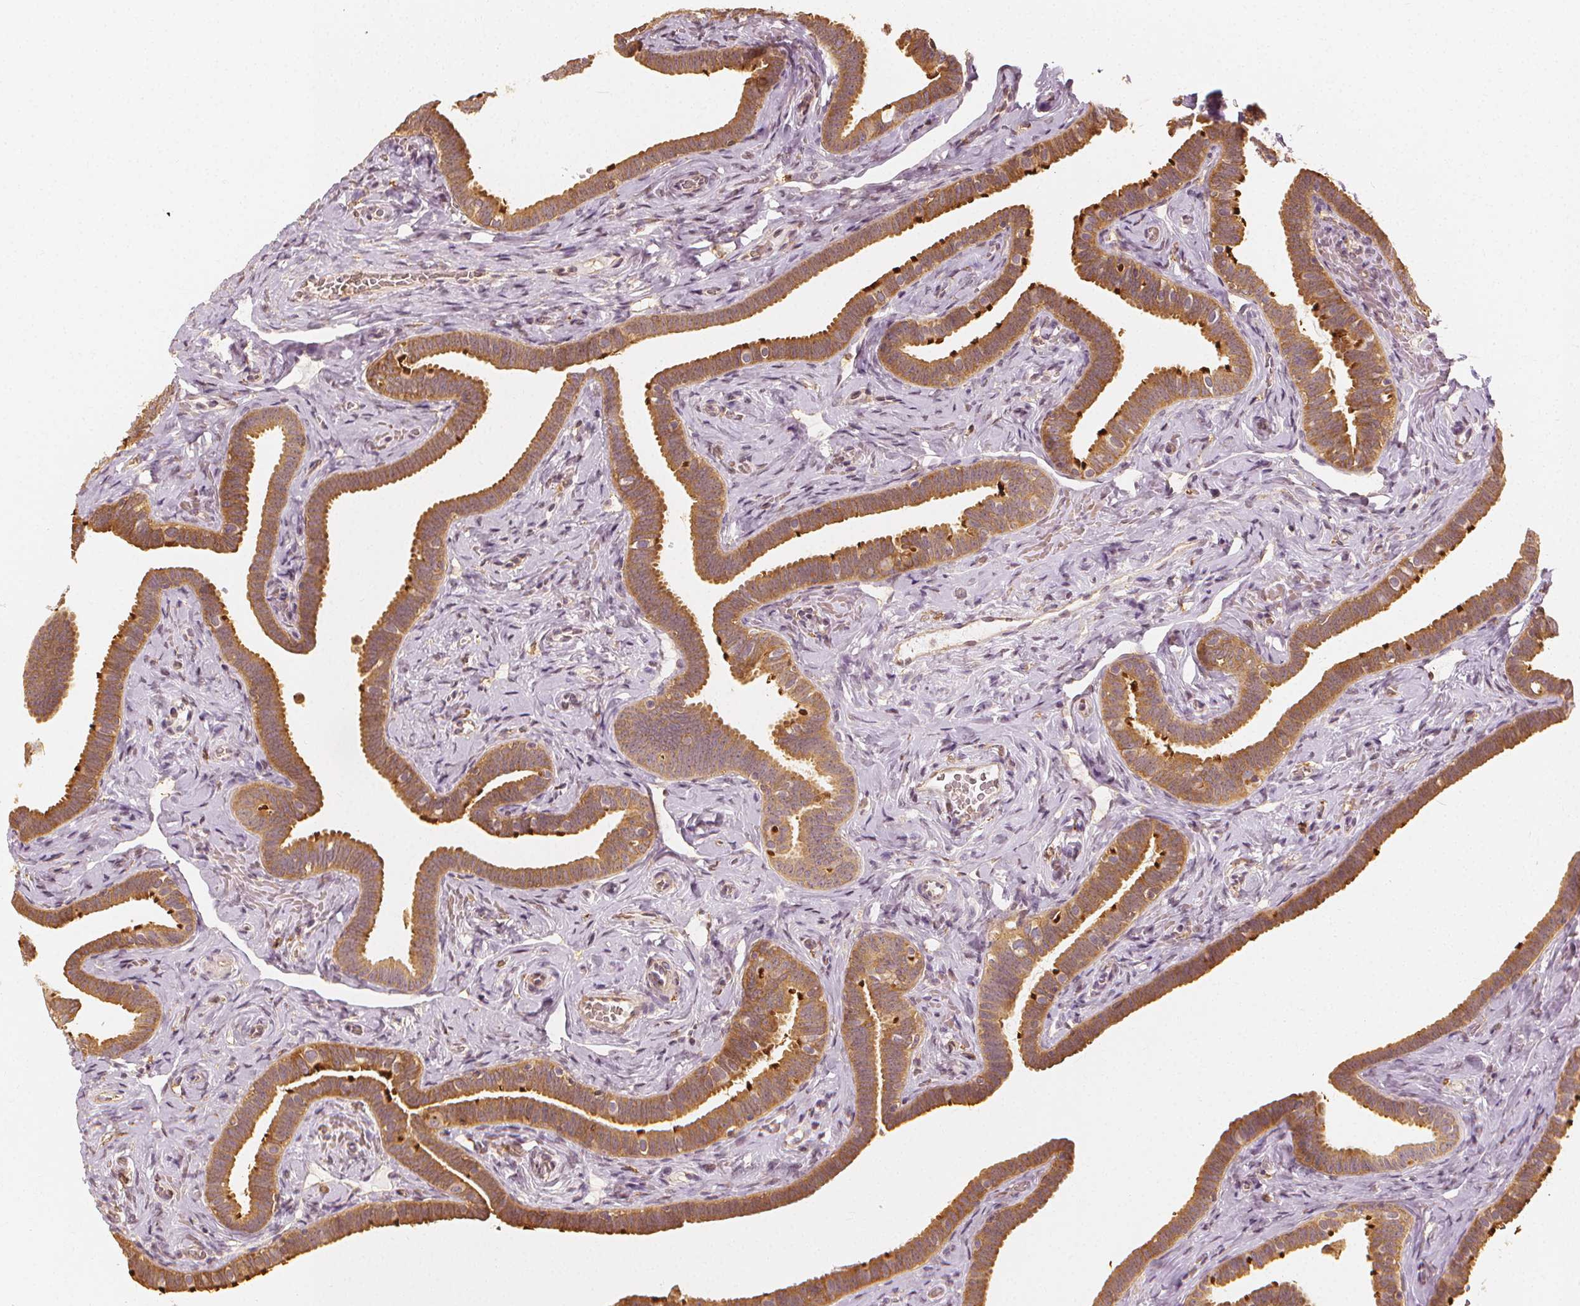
{"staining": {"intensity": "strong", "quantity": "25%-75%", "location": "cytoplasmic/membranous"}, "tissue": "fallopian tube", "cell_type": "Glandular cells", "image_type": "normal", "snomed": [{"axis": "morphology", "description": "Normal tissue, NOS"}, {"axis": "topography", "description": "Fallopian tube"}], "caption": "Protein staining displays strong cytoplasmic/membranous positivity in about 25%-75% of glandular cells in benign fallopian tube. (DAB (3,3'-diaminobenzidine) IHC, brown staining for protein, blue staining for nuclei).", "gene": "ARHGAP26", "patient": {"sex": "female", "age": 69}}